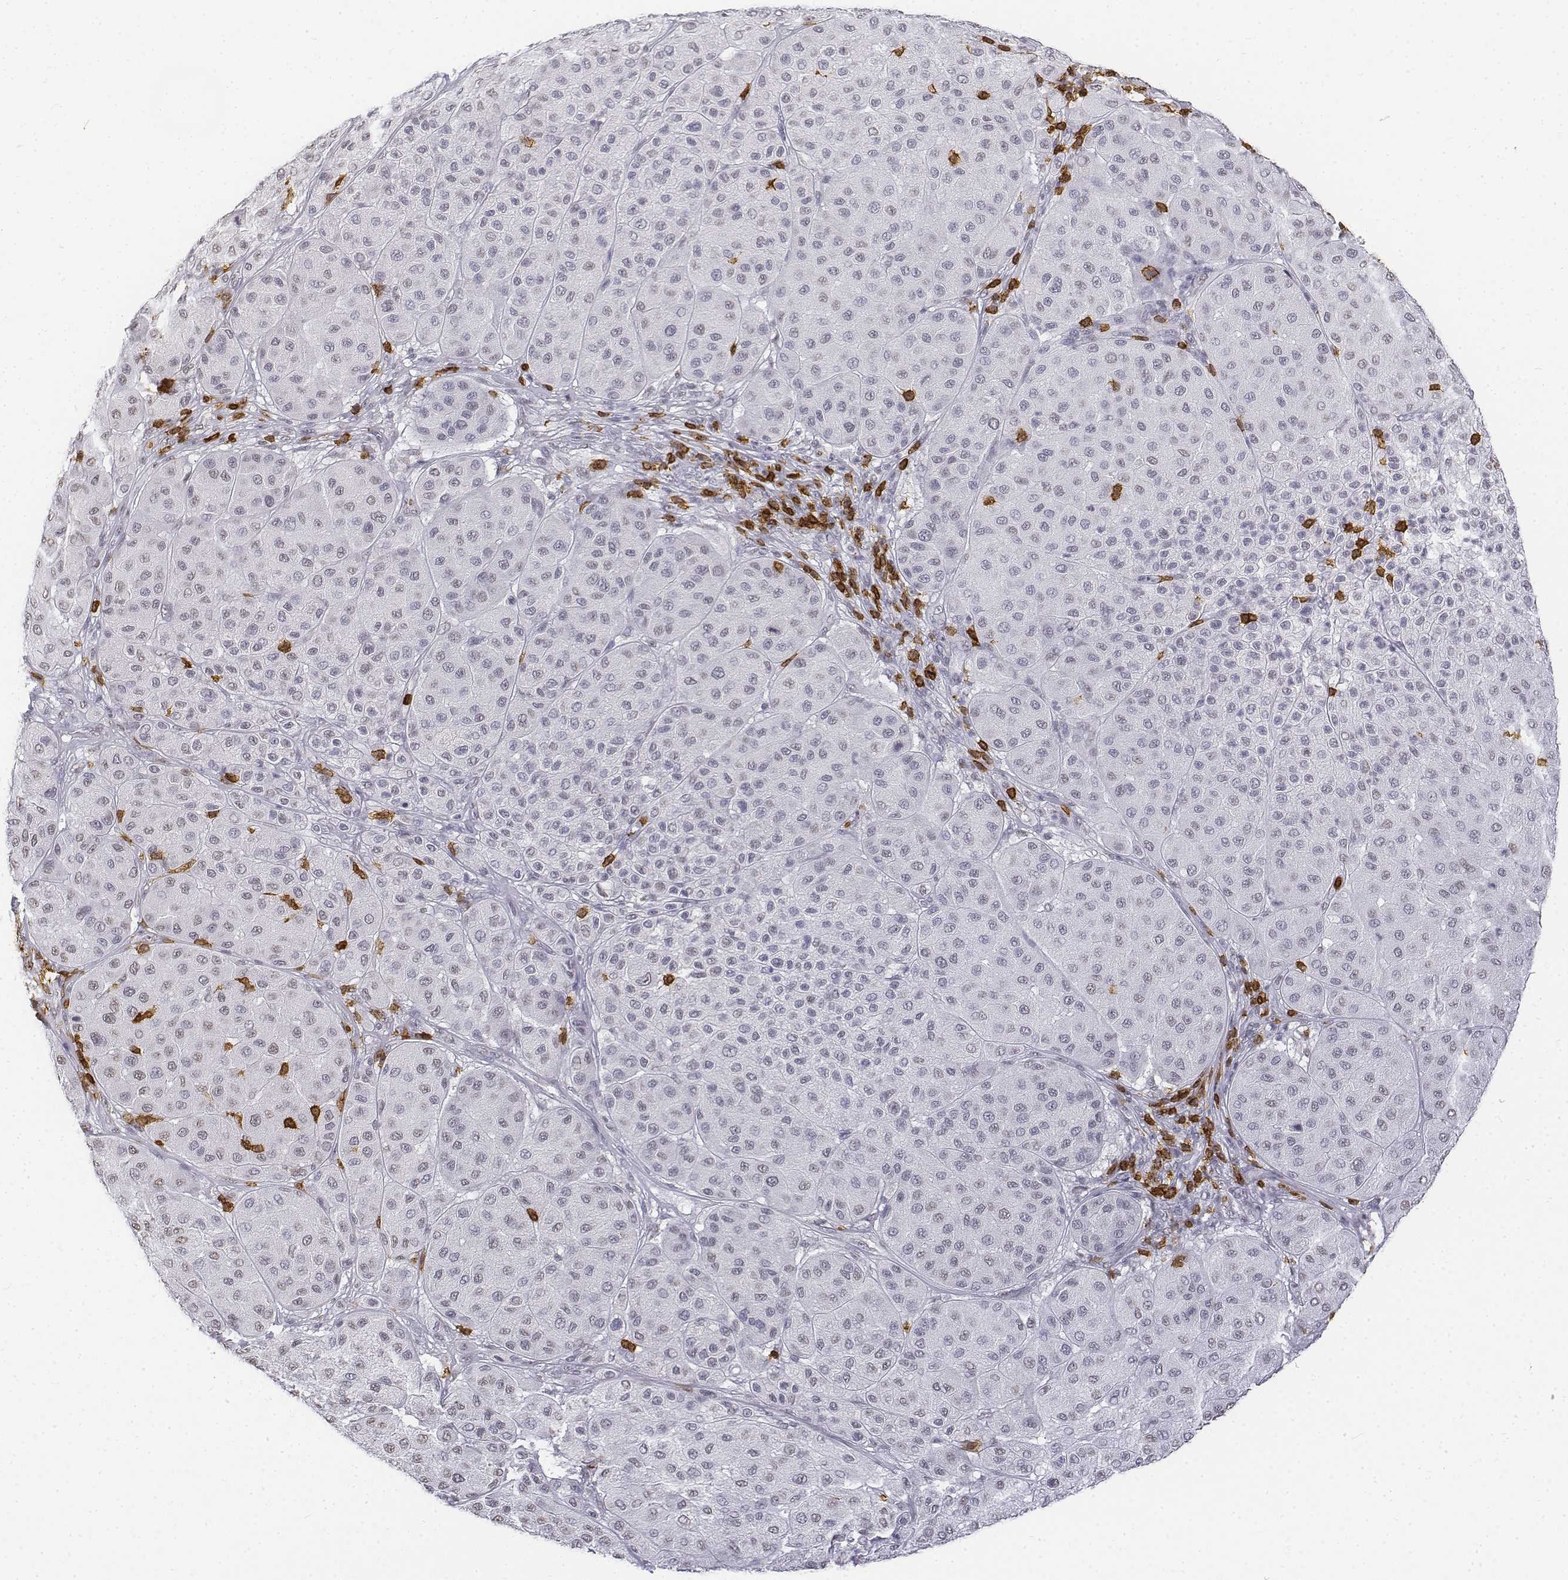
{"staining": {"intensity": "negative", "quantity": "none", "location": "none"}, "tissue": "melanoma", "cell_type": "Tumor cells", "image_type": "cancer", "snomed": [{"axis": "morphology", "description": "Malignant melanoma, Metastatic site"}, {"axis": "topography", "description": "Smooth muscle"}], "caption": "Immunohistochemistry histopathology image of human malignant melanoma (metastatic site) stained for a protein (brown), which reveals no expression in tumor cells.", "gene": "CD3E", "patient": {"sex": "male", "age": 41}}